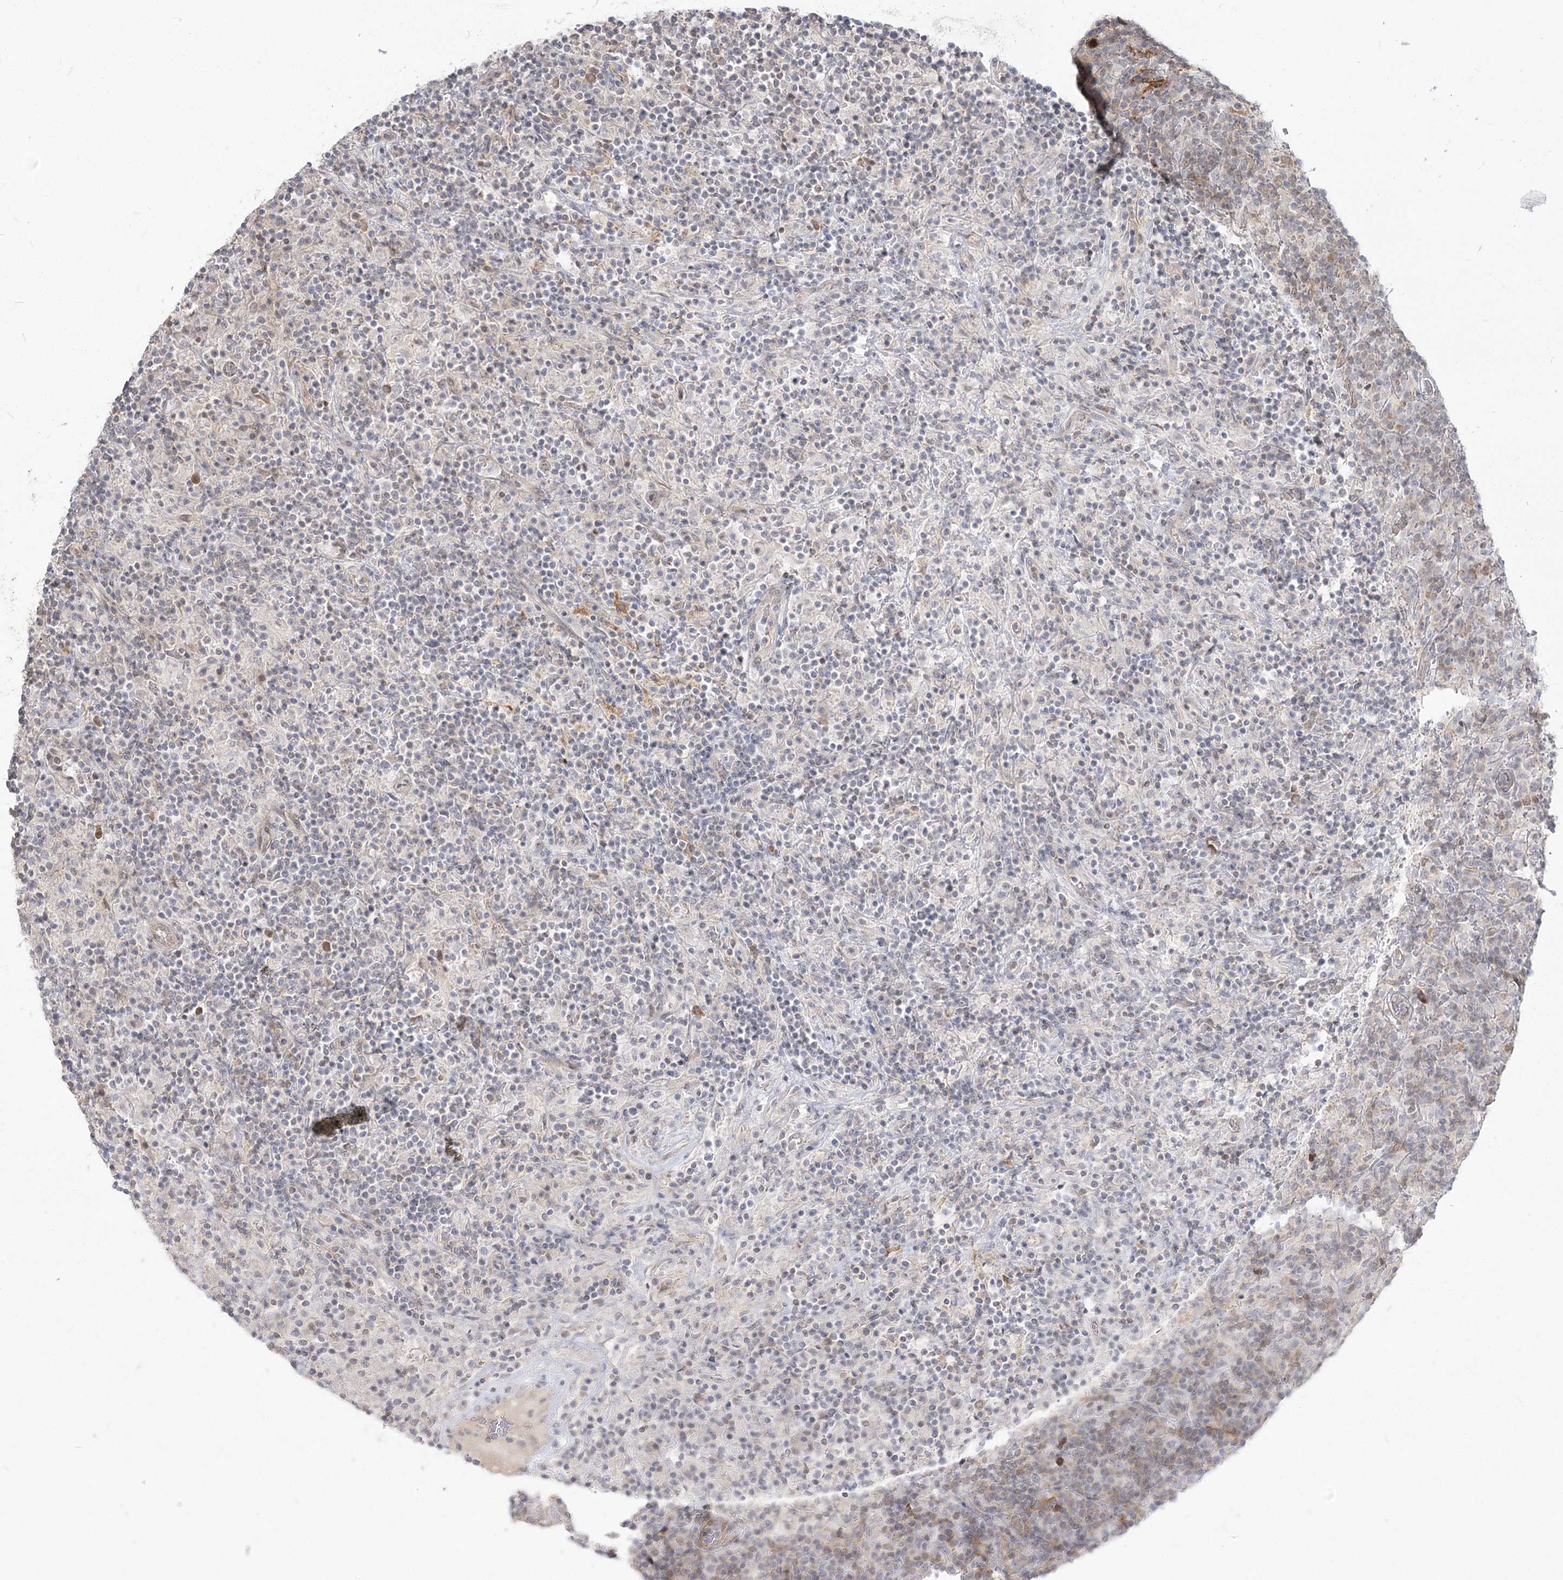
{"staining": {"intensity": "negative", "quantity": "none", "location": "none"}, "tissue": "lymphoma", "cell_type": "Tumor cells", "image_type": "cancer", "snomed": [{"axis": "morphology", "description": "Hodgkin's disease, NOS"}, {"axis": "topography", "description": "Lymph node"}], "caption": "An immunohistochemistry (IHC) photomicrograph of Hodgkin's disease is shown. There is no staining in tumor cells of Hodgkin's disease. (DAB (3,3'-diaminobenzidine) IHC, high magnification).", "gene": "GUCY2C", "patient": {"sex": "male", "age": 70}}